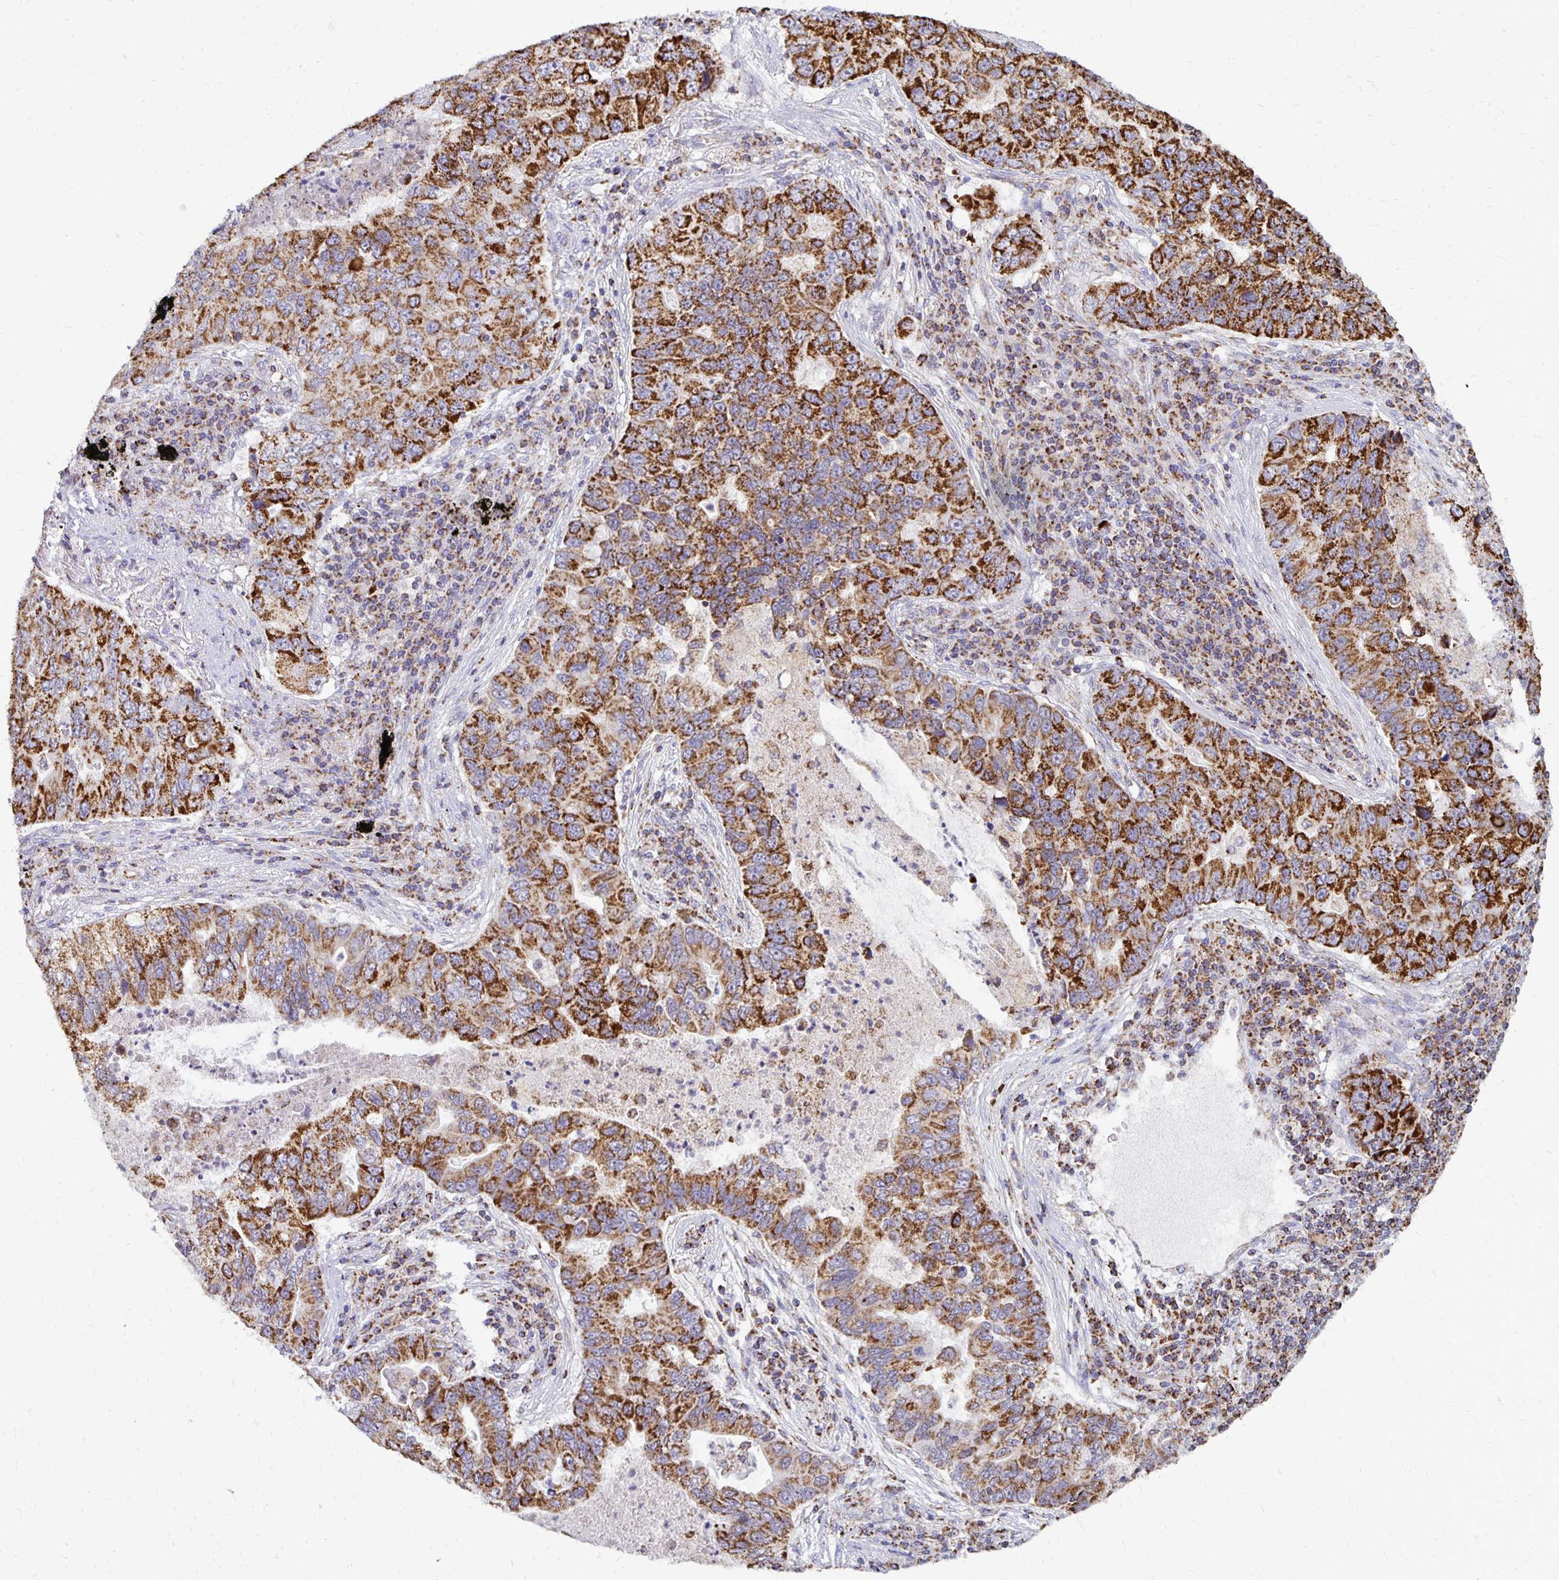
{"staining": {"intensity": "strong", "quantity": ">75%", "location": "cytoplasmic/membranous"}, "tissue": "lung cancer", "cell_type": "Tumor cells", "image_type": "cancer", "snomed": [{"axis": "morphology", "description": "Adenocarcinoma, NOS"}, {"axis": "morphology", "description": "Adenocarcinoma, metastatic, NOS"}, {"axis": "topography", "description": "Lymph node"}, {"axis": "topography", "description": "Lung"}], "caption": "Protein staining of lung cancer tissue displays strong cytoplasmic/membranous staining in approximately >75% of tumor cells.", "gene": "IER3", "patient": {"sex": "female", "age": 54}}